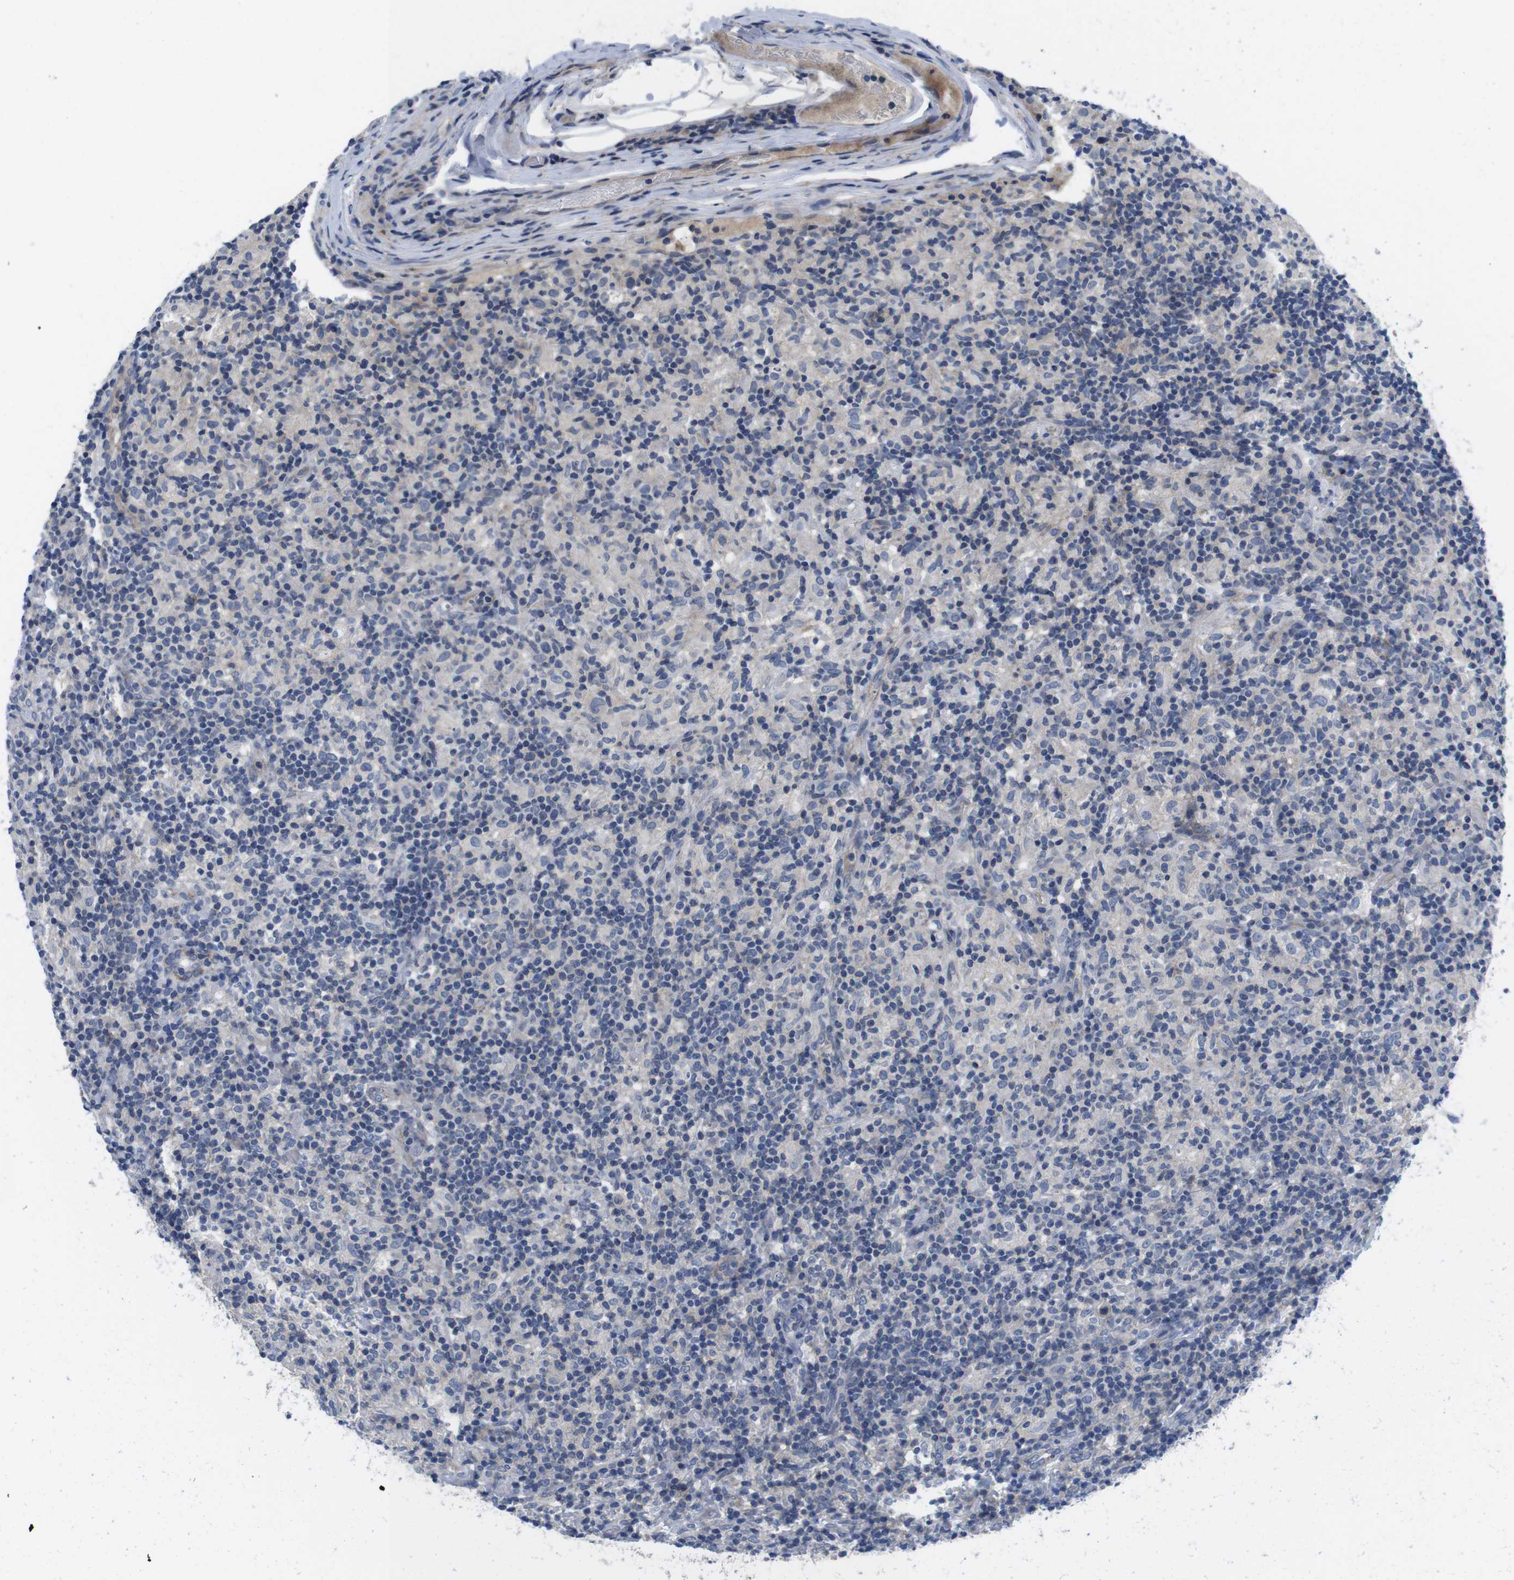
{"staining": {"intensity": "negative", "quantity": "none", "location": "none"}, "tissue": "lymphoma", "cell_type": "Tumor cells", "image_type": "cancer", "snomed": [{"axis": "morphology", "description": "Hodgkin's disease, NOS"}, {"axis": "topography", "description": "Lymph node"}], "caption": "The photomicrograph reveals no staining of tumor cells in lymphoma. (Stains: DAB immunohistochemistry (IHC) with hematoxylin counter stain, Microscopy: brightfield microscopy at high magnification).", "gene": "SCRIB", "patient": {"sex": "male", "age": 70}}